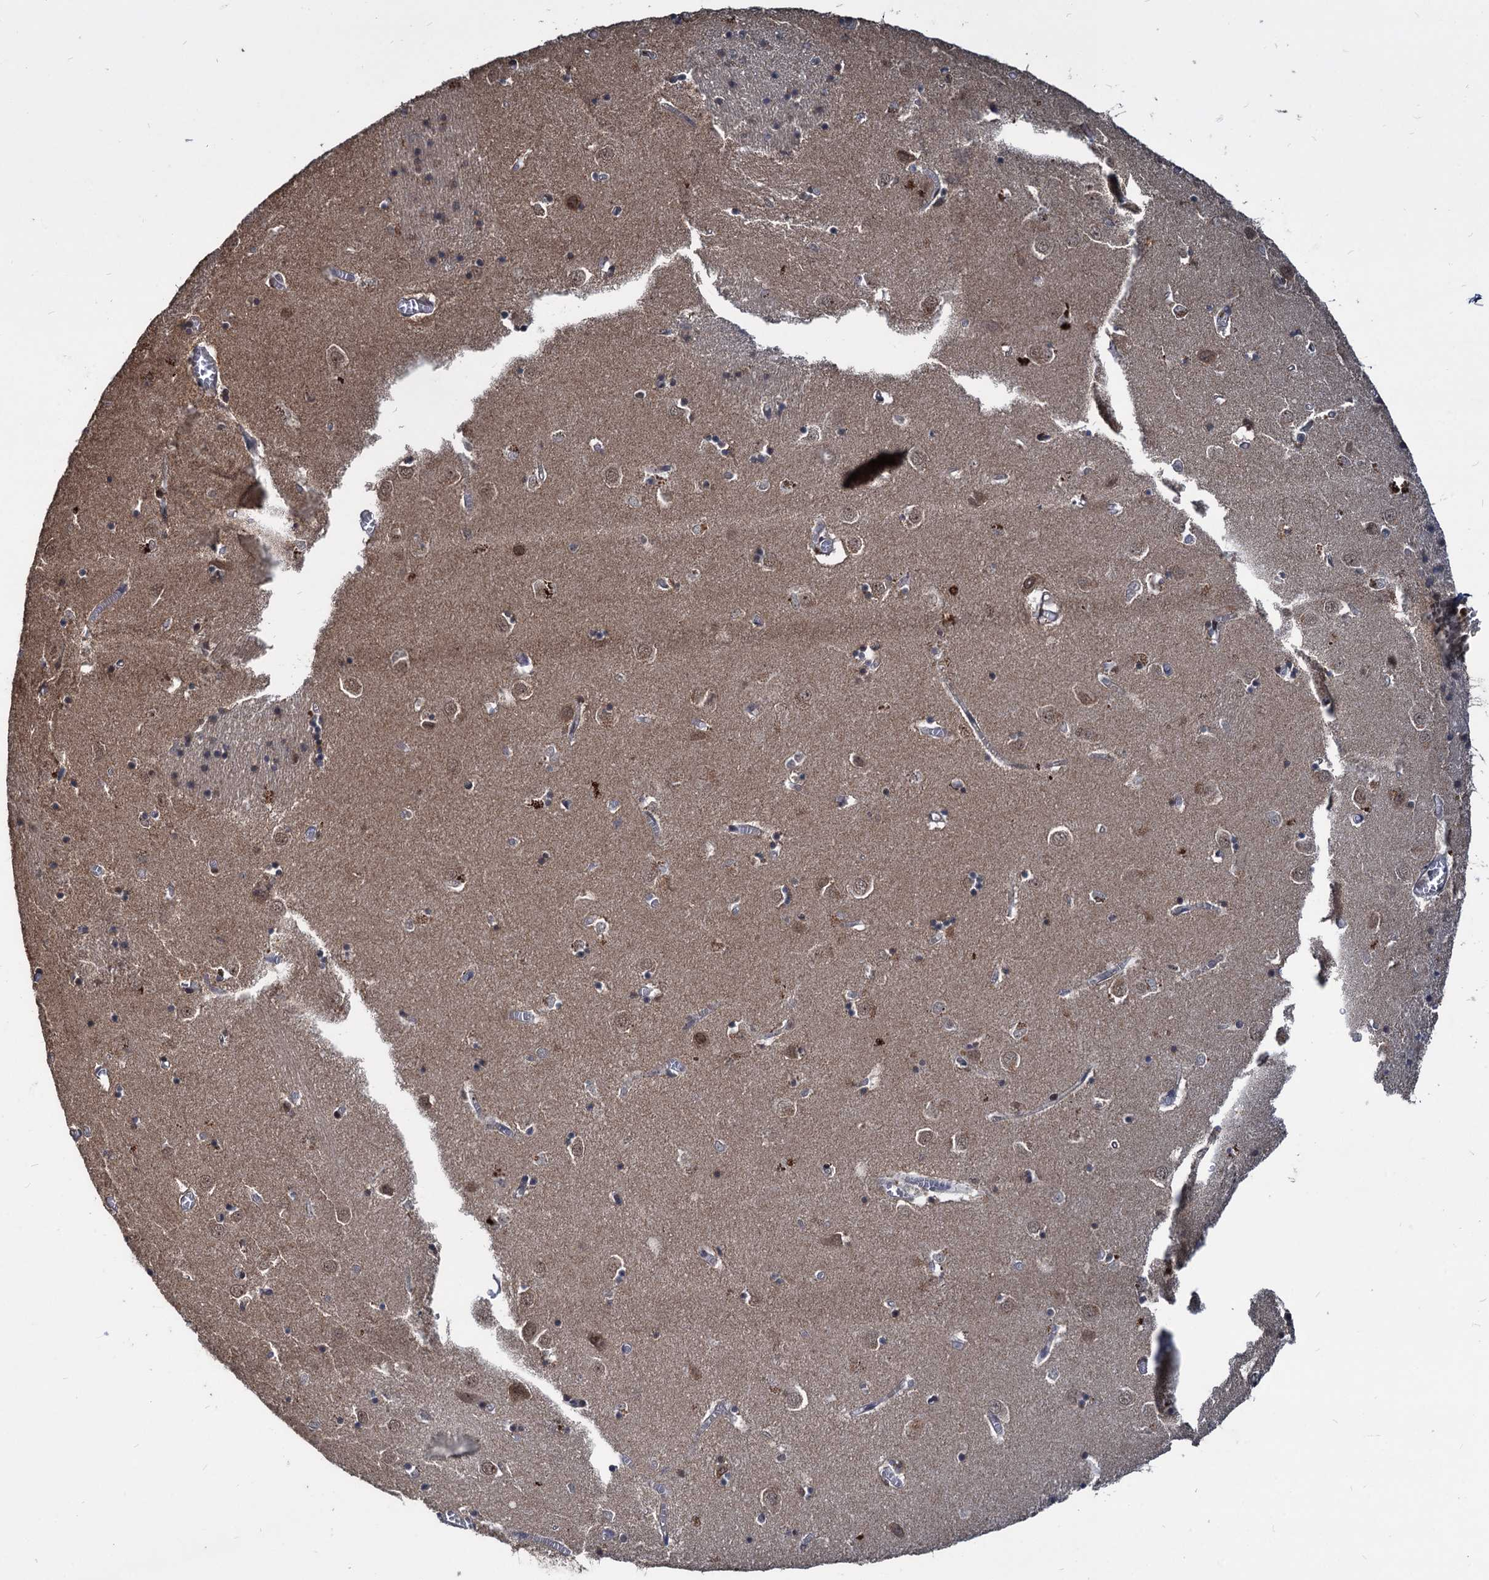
{"staining": {"intensity": "moderate", "quantity": "25%-75%", "location": "nuclear"}, "tissue": "caudate", "cell_type": "Glial cells", "image_type": "normal", "snomed": [{"axis": "morphology", "description": "Normal tissue, NOS"}, {"axis": "topography", "description": "Lateral ventricle wall"}], "caption": "Immunohistochemical staining of benign caudate exhibits moderate nuclear protein expression in approximately 25%-75% of glial cells. (Brightfield microscopy of DAB IHC at high magnification).", "gene": "FAM216B", "patient": {"sex": "male", "age": 70}}